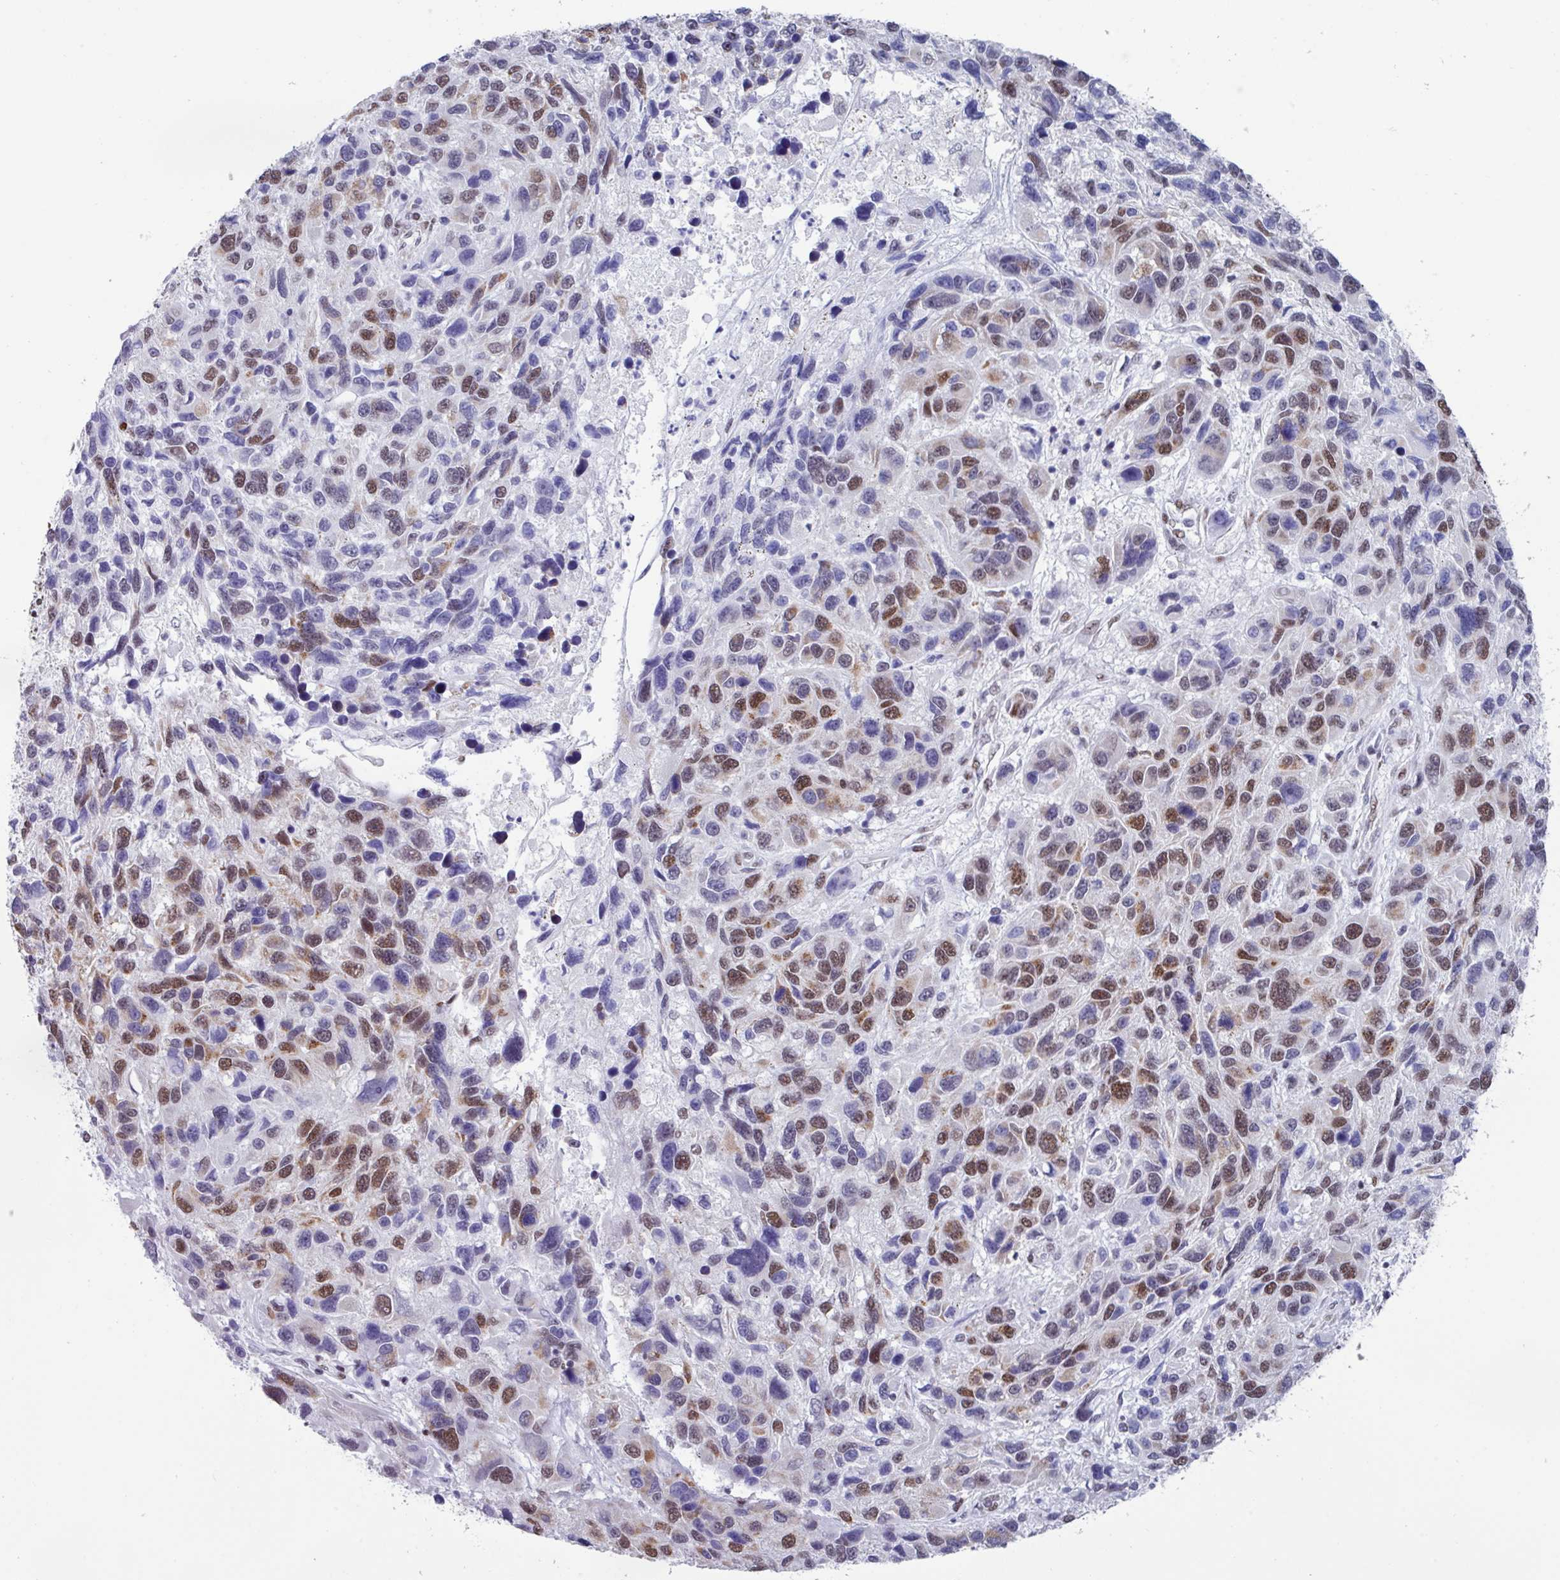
{"staining": {"intensity": "moderate", "quantity": "25%-75%", "location": "nuclear"}, "tissue": "melanoma", "cell_type": "Tumor cells", "image_type": "cancer", "snomed": [{"axis": "morphology", "description": "Malignant melanoma, NOS"}, {"axis": "topography", "description": "Skin"}], "caption": "Melanoma stained with a brown dye displays moderate nuclear positive positivity in approximately 25%-75% of tumor cells.", "gene": "PUF60", "patient": {"sex": "male", "age": 53}}